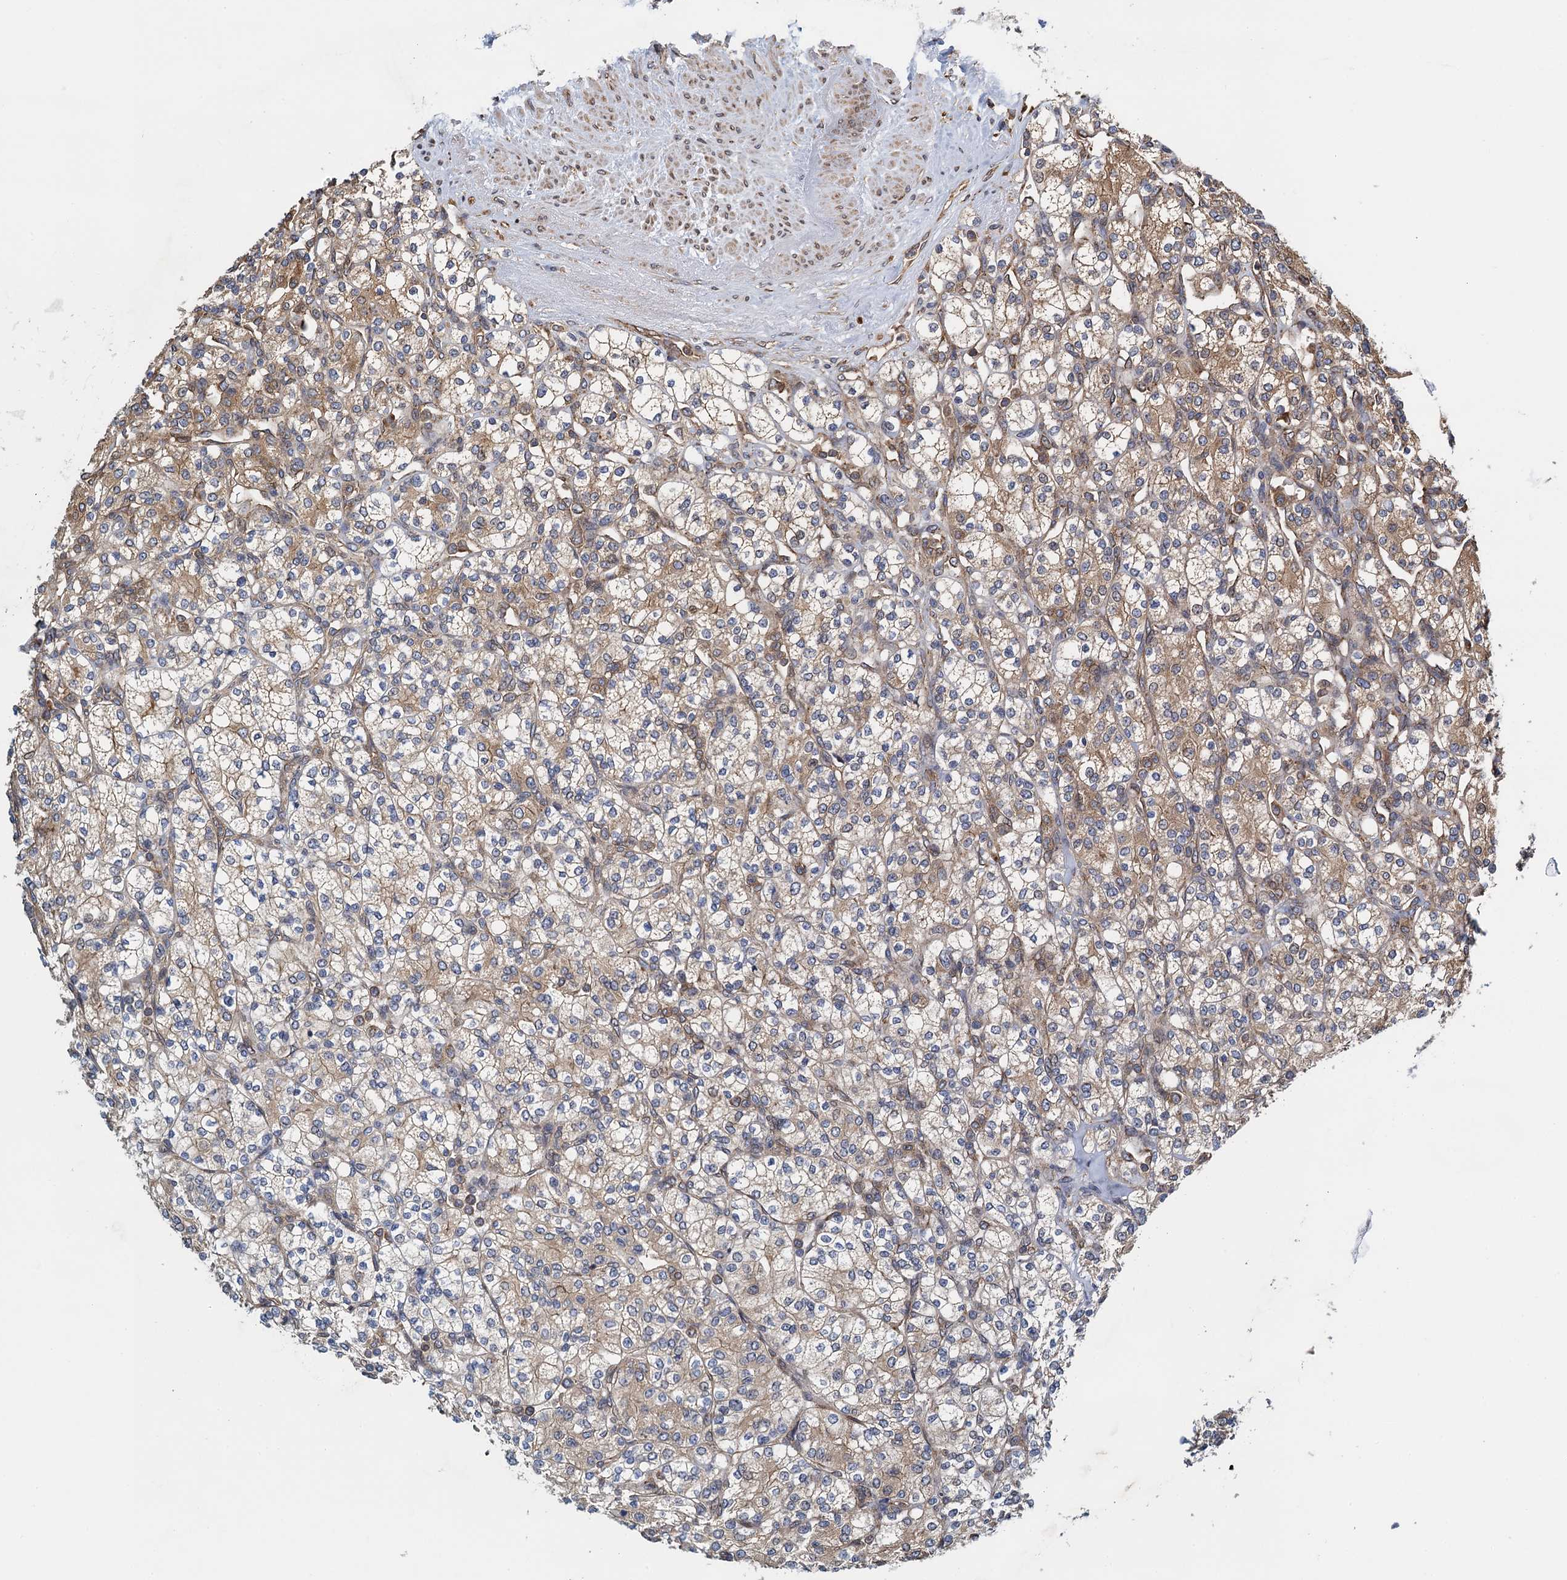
{"staining": {"intensity": "moderate", "quantity": "<25%", "location": "cytoplasmic/membranous"}, "tissue": "renal cancer", "cell_type": "Tumor cells", "image_type": "cancer", "snomed": [{"axis": "morphology", "description": "Adenocarcinoma, NOS"}, {"axis": "topography", "description": "Kidney"}], "caption": "Renal adenocarcinoma stained for a protein (brown) shows moderate cytoplasmic/membranous positive expression in about <25% of tumor cells.", "gene": "MDM1", "patient": {"sex": "male", "age": 77}}